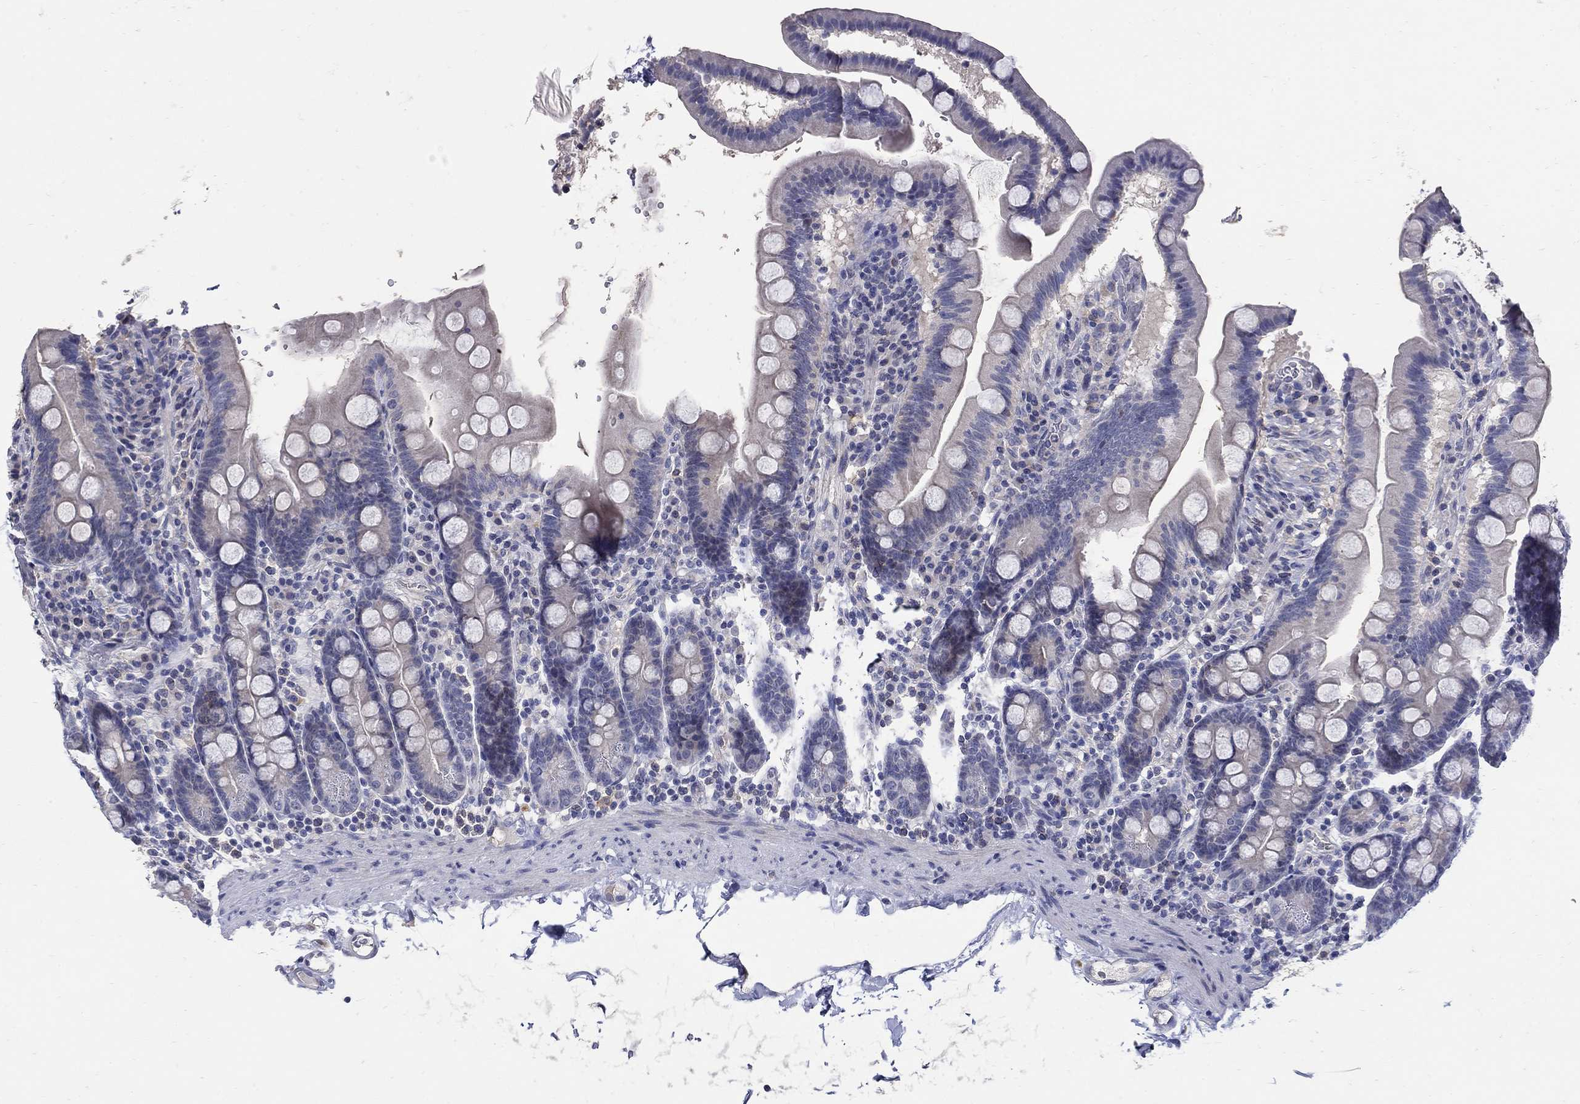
{"staining": {"intensity": "negative", "quantity": "none", "location": "none"}, "tissue": "duodenum", "cell_type": "Glandular cells", "image_type": "normal", "snomed": [{"axis": "morphology", "description": "Normal tissue, NOS"}, {"axis": "topography", "description": "Duodenum"}], "caption": "The image exhibits no significant staining in glandular cells of duodenum.", "gene": "CETN1", "patient": {"sex": "male", "age": 59}}